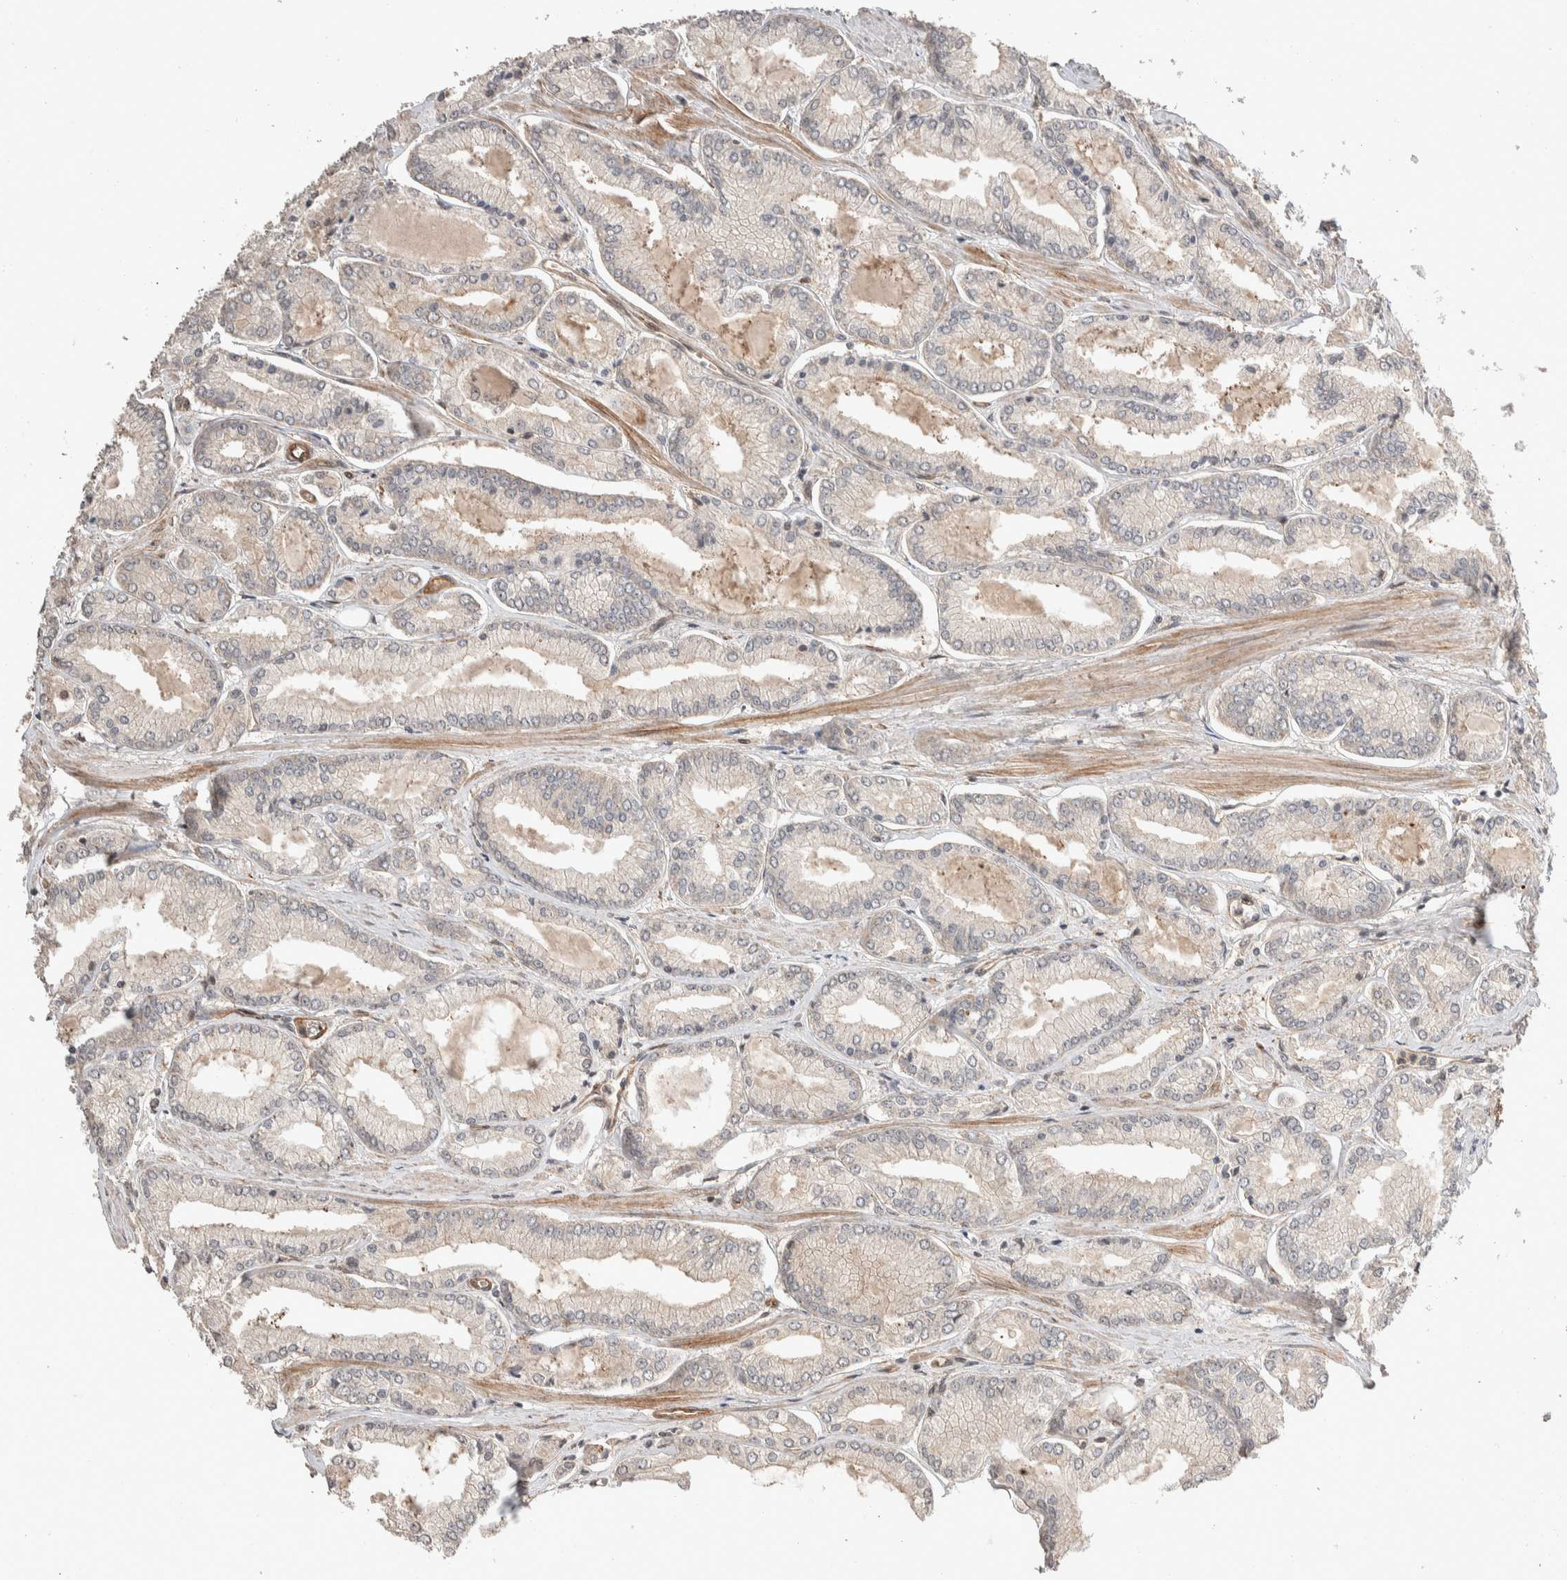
{"staining": {"intensity": "weak", "quantity": "<25%", "location": "cytoplasmic/membranous"}, "tissue": "prostate cancer", "cell_type": "Tumor cells", "image_type": "cancer", "snomed": [{"axis": "morphology", "description": "Adenocarcinoma, Low grade"}, {"axis": "topography", "description": "Prostate"}], "caption": "Tumor cells are negative for protein expression in human low-grade adenocarcinoma (prostate). The staining was performed using DAB to visualize the protein expression in brown, while the nuclei were stained in blue with hematoxylin (Magnification: 20x).", "gene": "ERC1", "patient": {"sex": "male", "age": 52}}